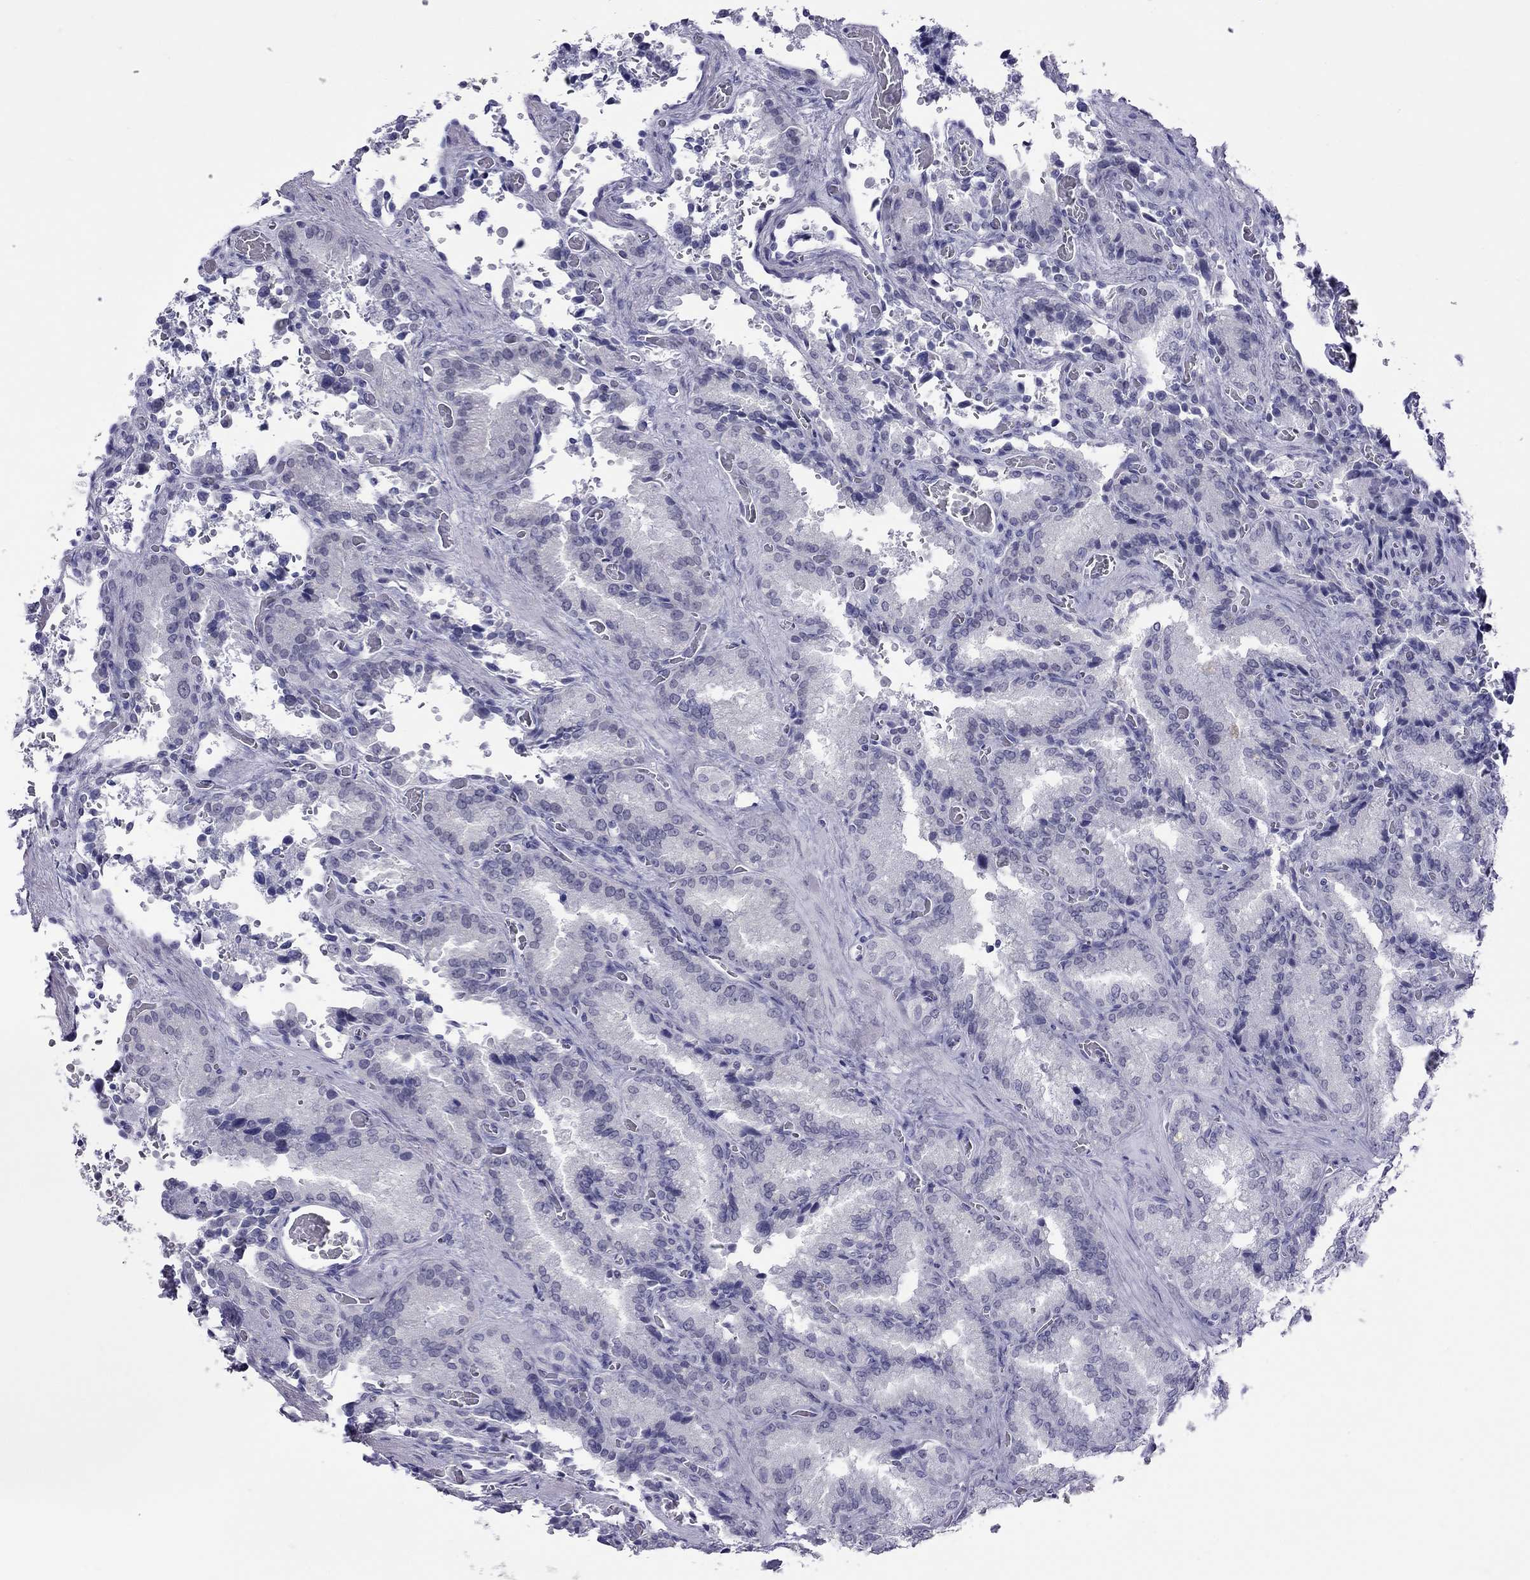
{"staining": {"intensity": "negative", "quantity": "none", "location": "none"}, "tissue": "seminal vesicle", "cell_type": "Glandular cells", "image_type": "normal", "snomed": [{"axis": "morphology", "description": "Normal tissue, NOS"}, {"axis": "topography", "description": "Seminal veicle"}], "caption": "Immunohistochemistry (IHC) micrograph of benign seminal vesicle: seminal vesicle stained with DAB reveals no significant protein staining in glandular cells. (DAB IHC with hematoxylin counter stain).", "gene": "CHRNB3", "patient": {"sex": "male", "age": 37}}